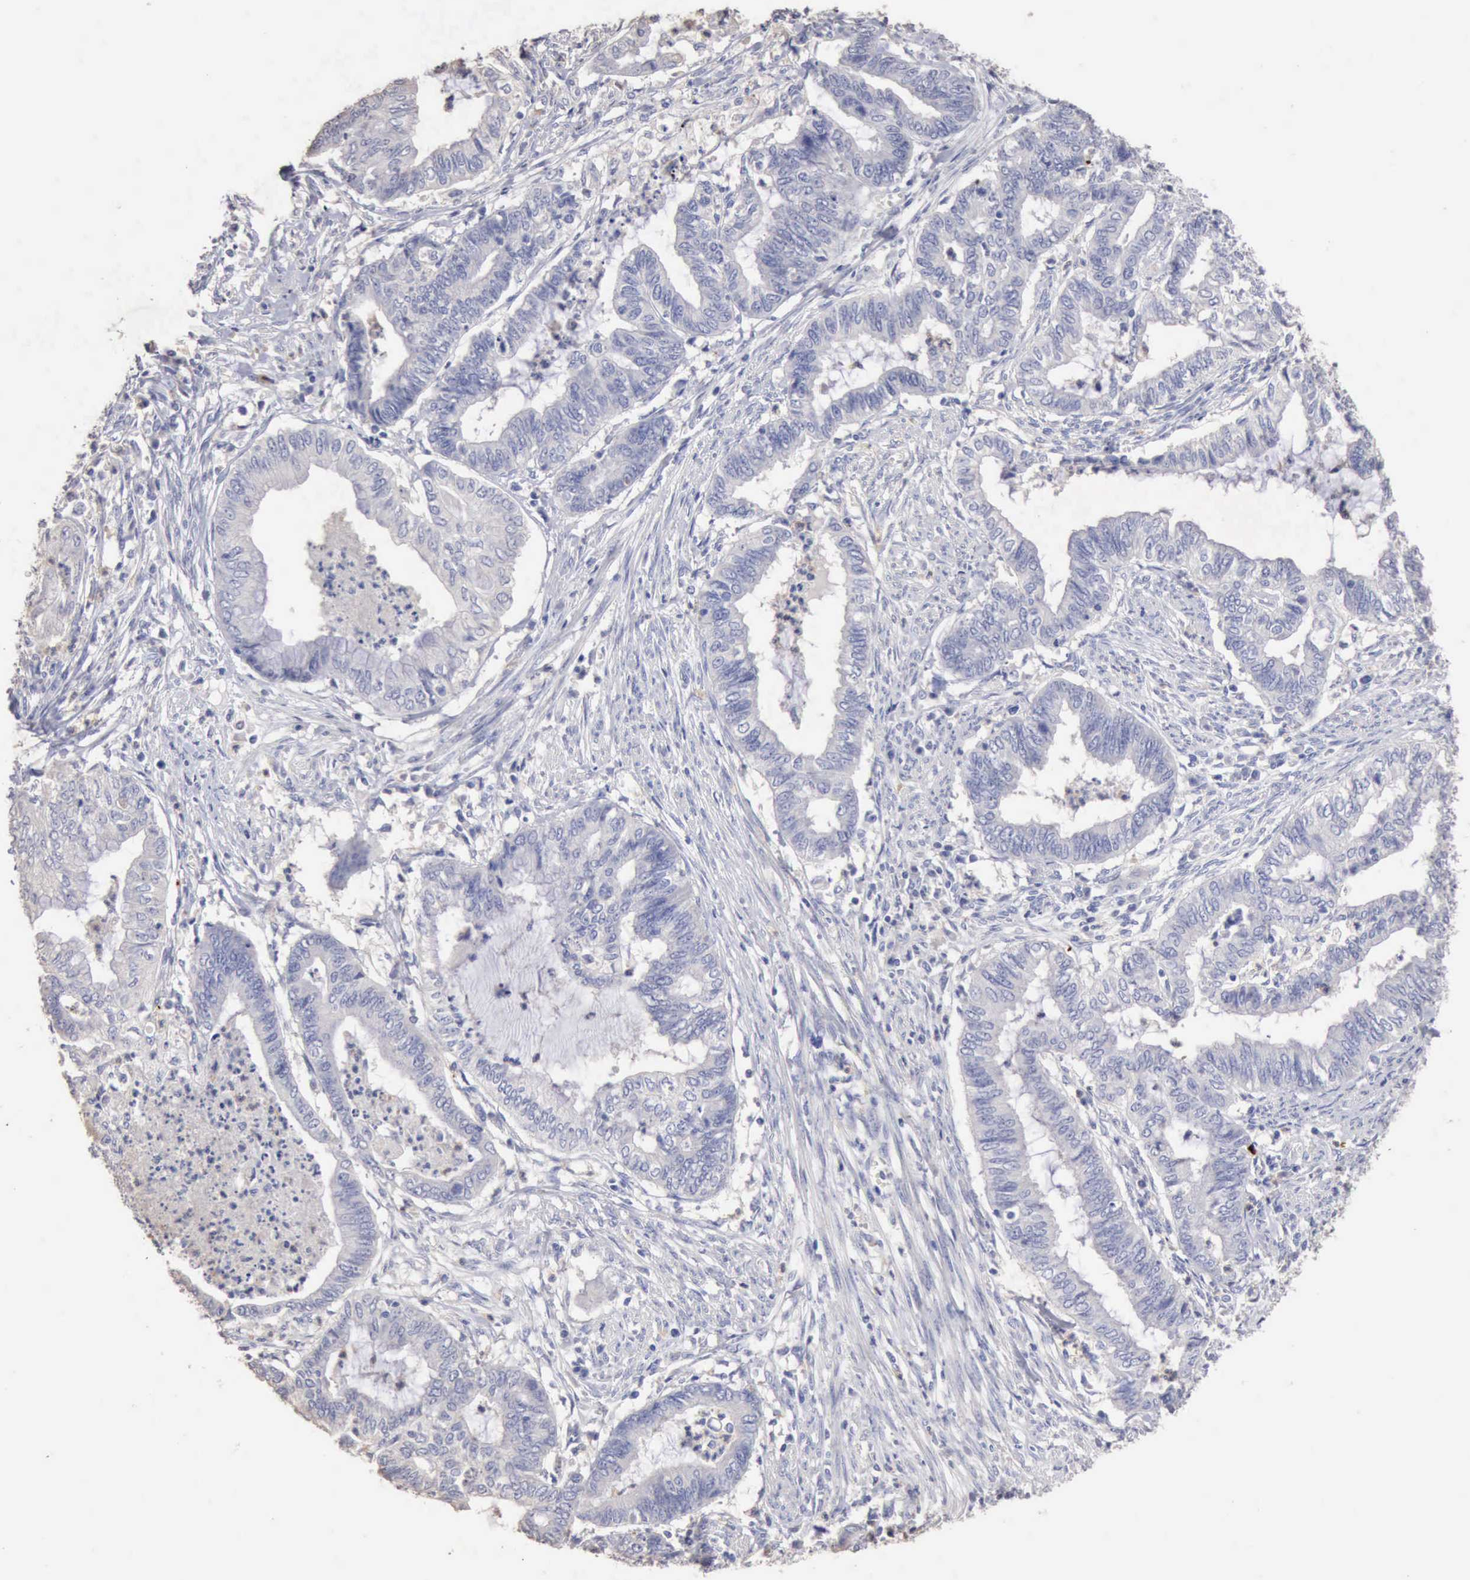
{"staining": {"intensity": "negative", "quantity": "none", "location": "none"}, "tissue": "endometrial cancer", "cell_type": "Tumor cells", "image_type": "cancer", "snomed": [{"axis": "morphology", "description": "Necrosis, NOS"}, {"axis": "morphology", "description": "Adenocarcinoma, NOS"}, {"axis": "topography", "description": "Endometrium"}], "caption": "Protein analysis of endometrial cancer reveals no significant staining in tumor cells.", "gene": "KRT6B", "patient": {"sex": "female", "age": 79}}